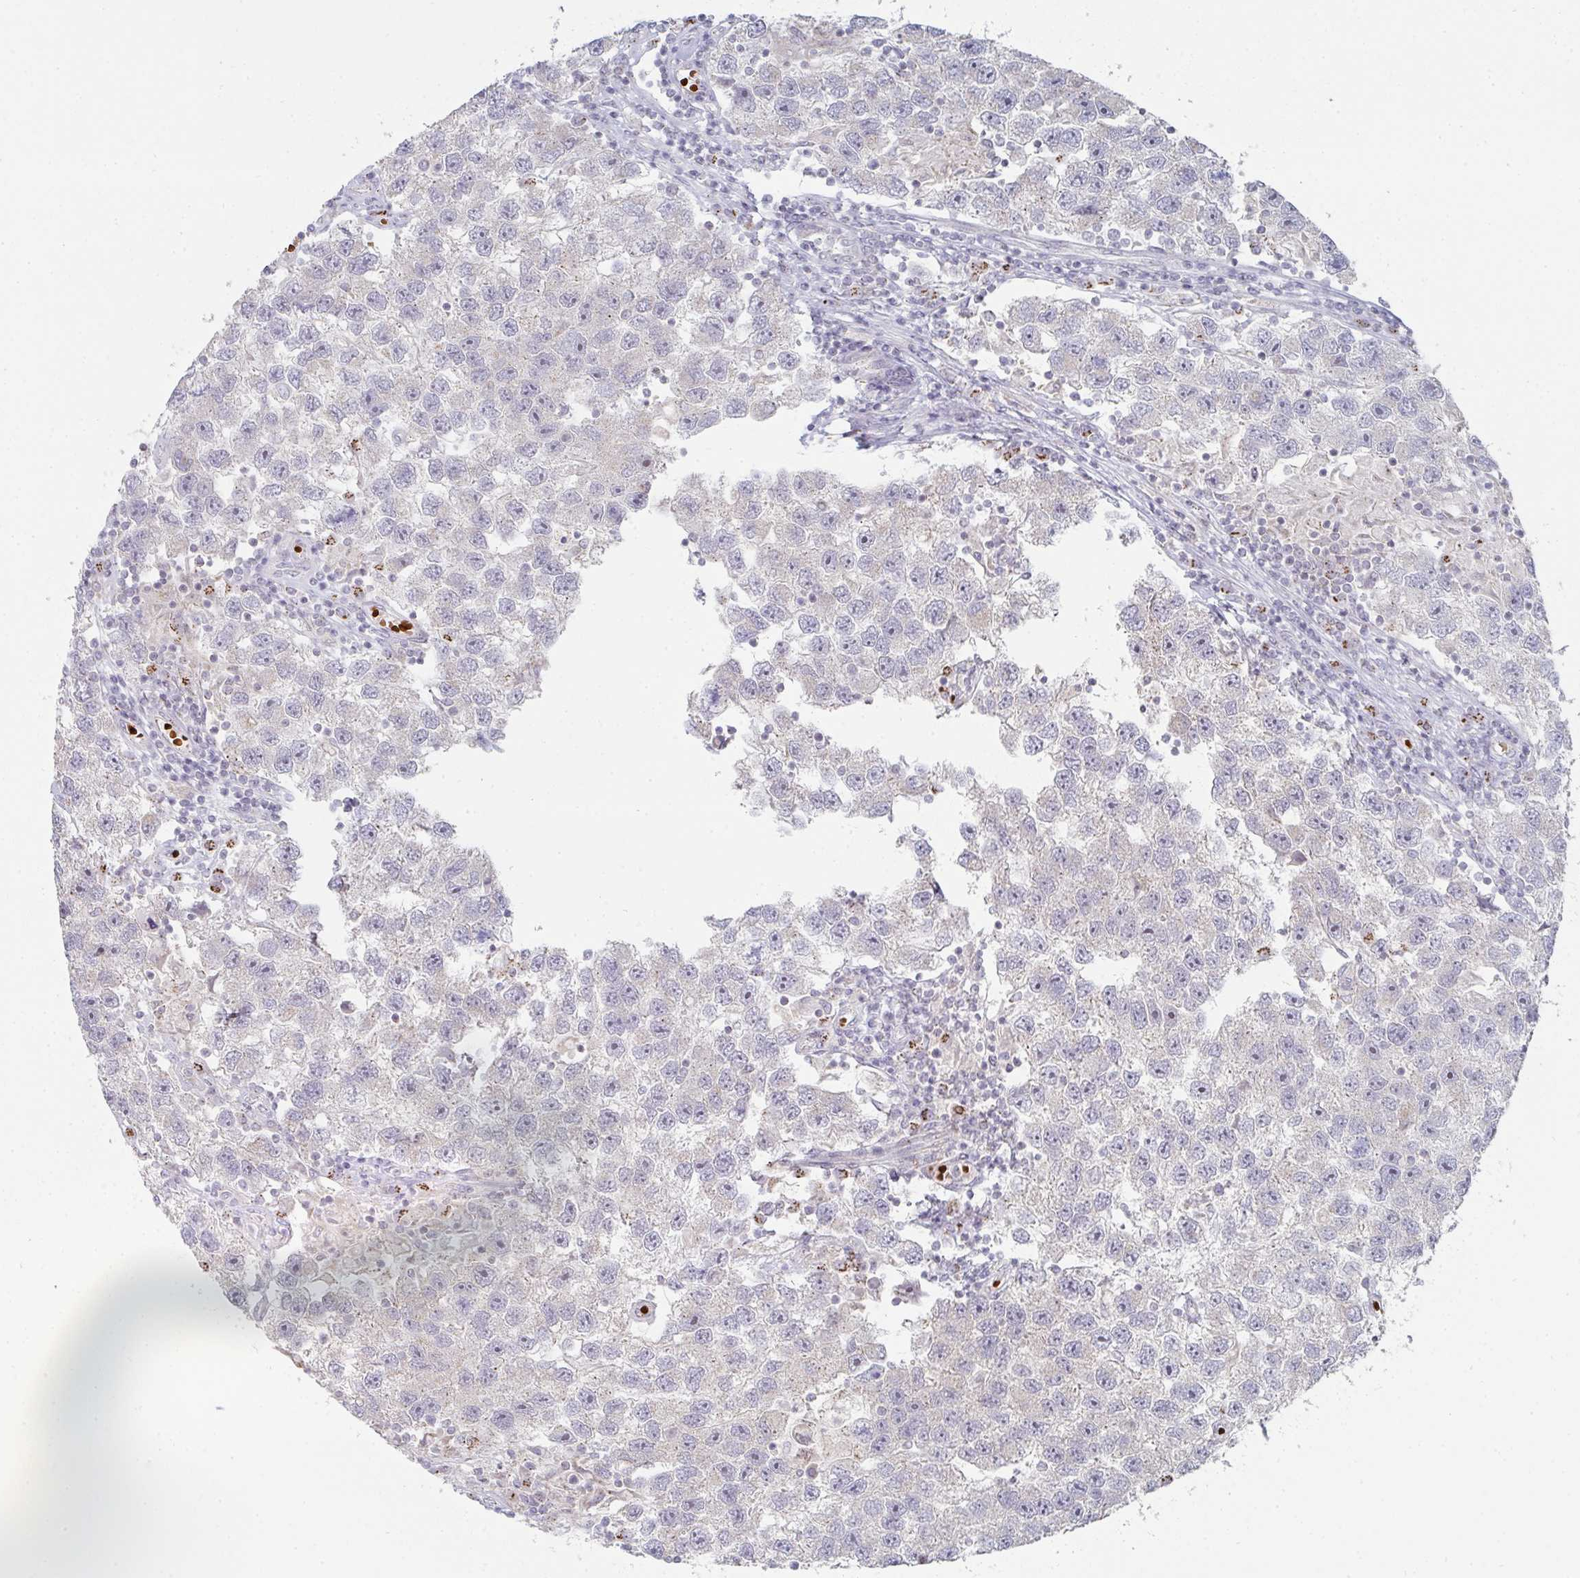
{"staining": {"intensity": "negative", "quantity": "none", "location": "none"}, "tissue": "testis cancer", "cell_type": "Tumor cells", "image_type": "cancer", "snomed": [{"axis": "morphology", "description": "Seminoma, NOS"}, {"axis": "topography", "description": "Testis"}], "caption": "Human testis seminoma stained for a protein using IHC demonstrates no positivity in tumor cells.", "gene": "ZNF526", "patient": {"sex": "male", "age": 26}}